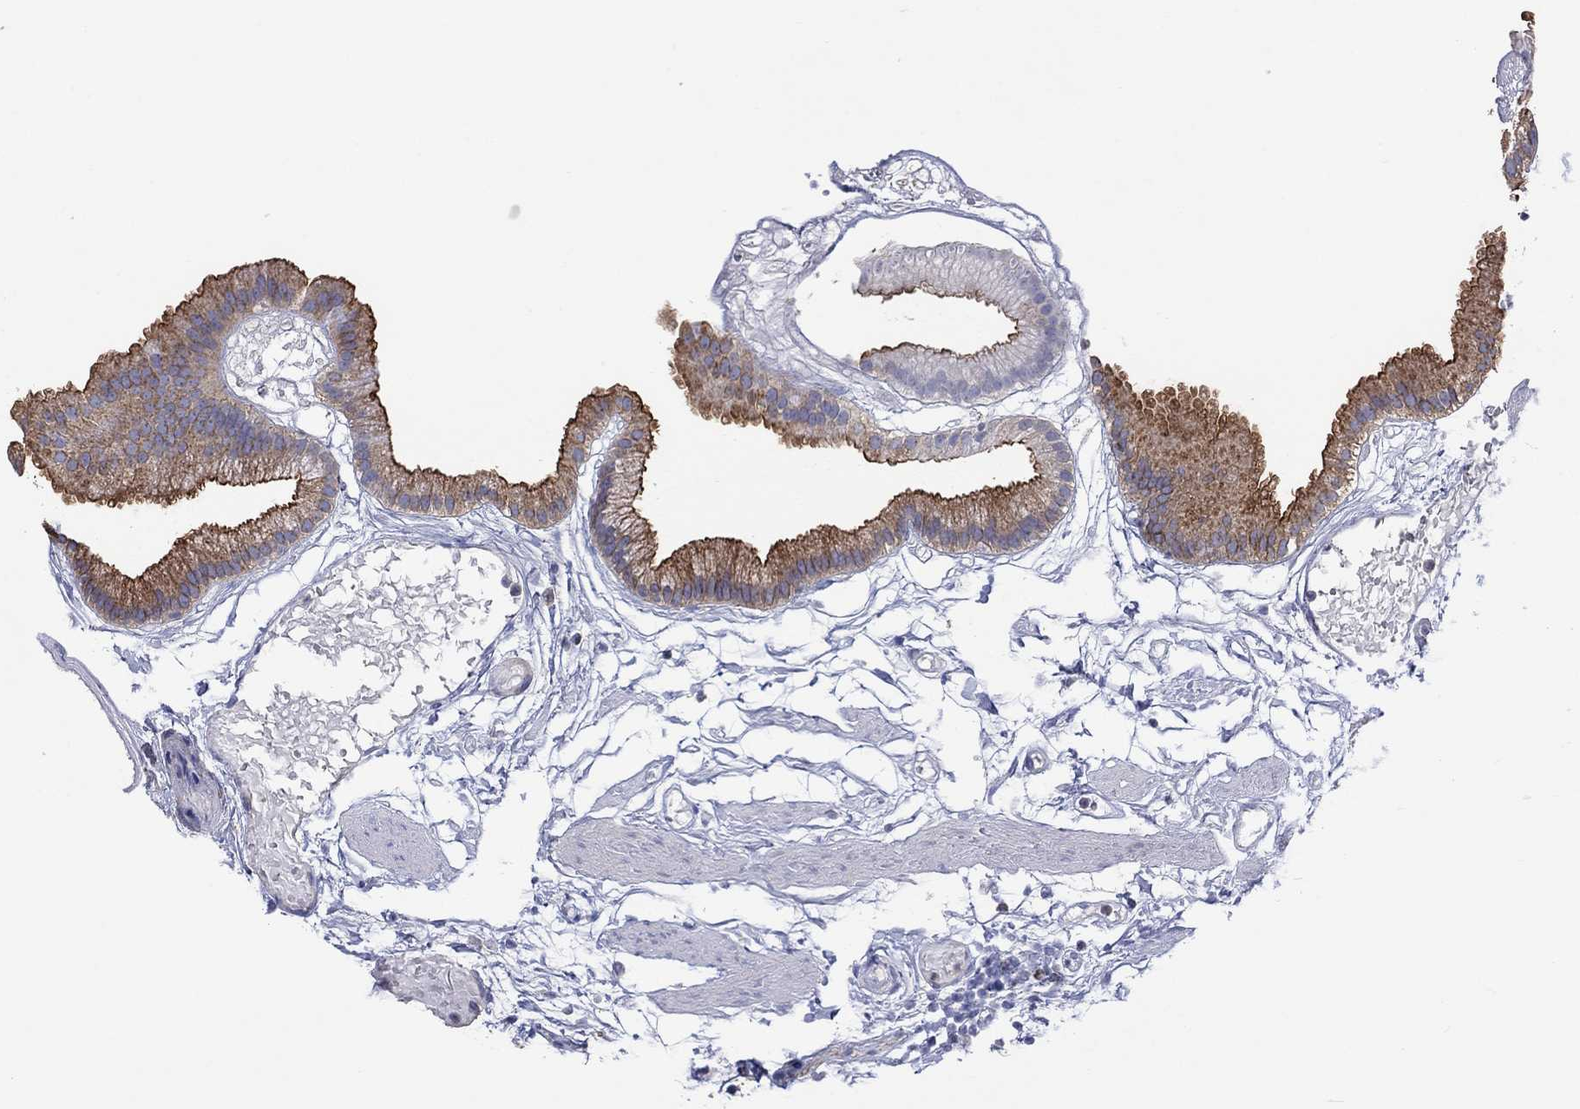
{"staining": {"intensity": "strong", "quantity": "<25%", "location": "cytoplasmic/membranous"}, "tissue": "gallbladder", "cell_type": "Glandular cells", "image_type": "normal", "snomed": [{"axis": "morphology", "description": "Normal tissue, NOS"}, {"axis": "topography", "description": "Gallbladder"}], "caption": "The micrograph shows immunohistochemical staining of unremarkable gallbladder. There is strong cytoplasmic/membranous staining is appreciated in approximately <25% of glandular cells. Using DAB (brown) and hematoxylin (blue) stains, captured at high magnification using brightfield microscopy.", "gene": "TPRN", "patient": {"sex": "female", "age": 45}}